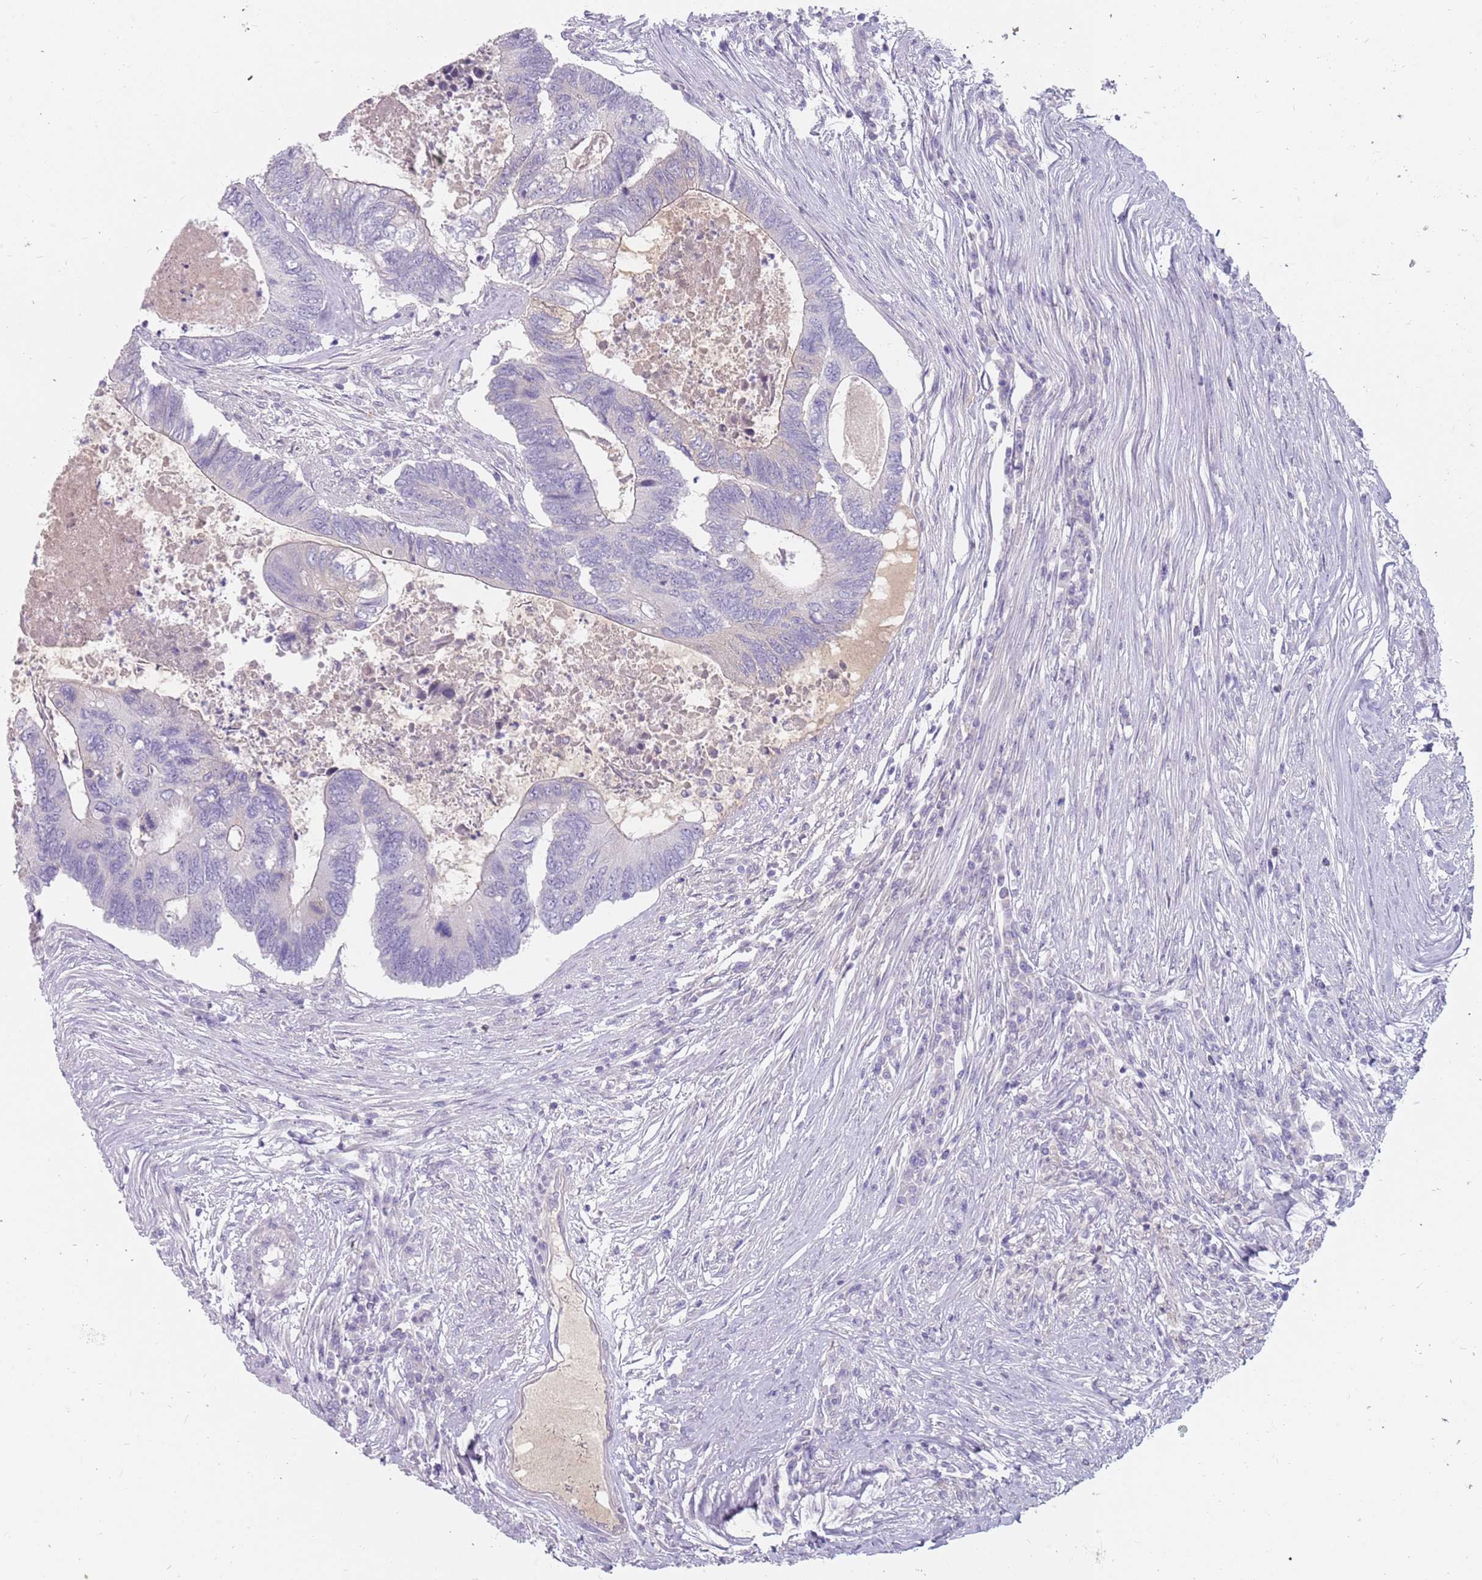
{"staining": {"intensity": "negative", "quantity": "none", "location": "none"}, "tissue": "colorectal cancer", "cell_type": "Tumor cells", "image_type": "cancer", "snomed": [{"axis": "morphology", "description": "Adenocarcinoma, NOS"}, {"axis": "topography", "description": "Colon"}], "caption": "The IHC histopathology image has no significant staining in tumor cells of adenocarcinoma (colorectal) tissue. (Brightfield microscopy of DAB (3,3'-diaminobenzidine) immunohistochemistry (IHC) at high magnification).", "gene": "DDX4", "patient": {"sex": "female", "age": 67}}